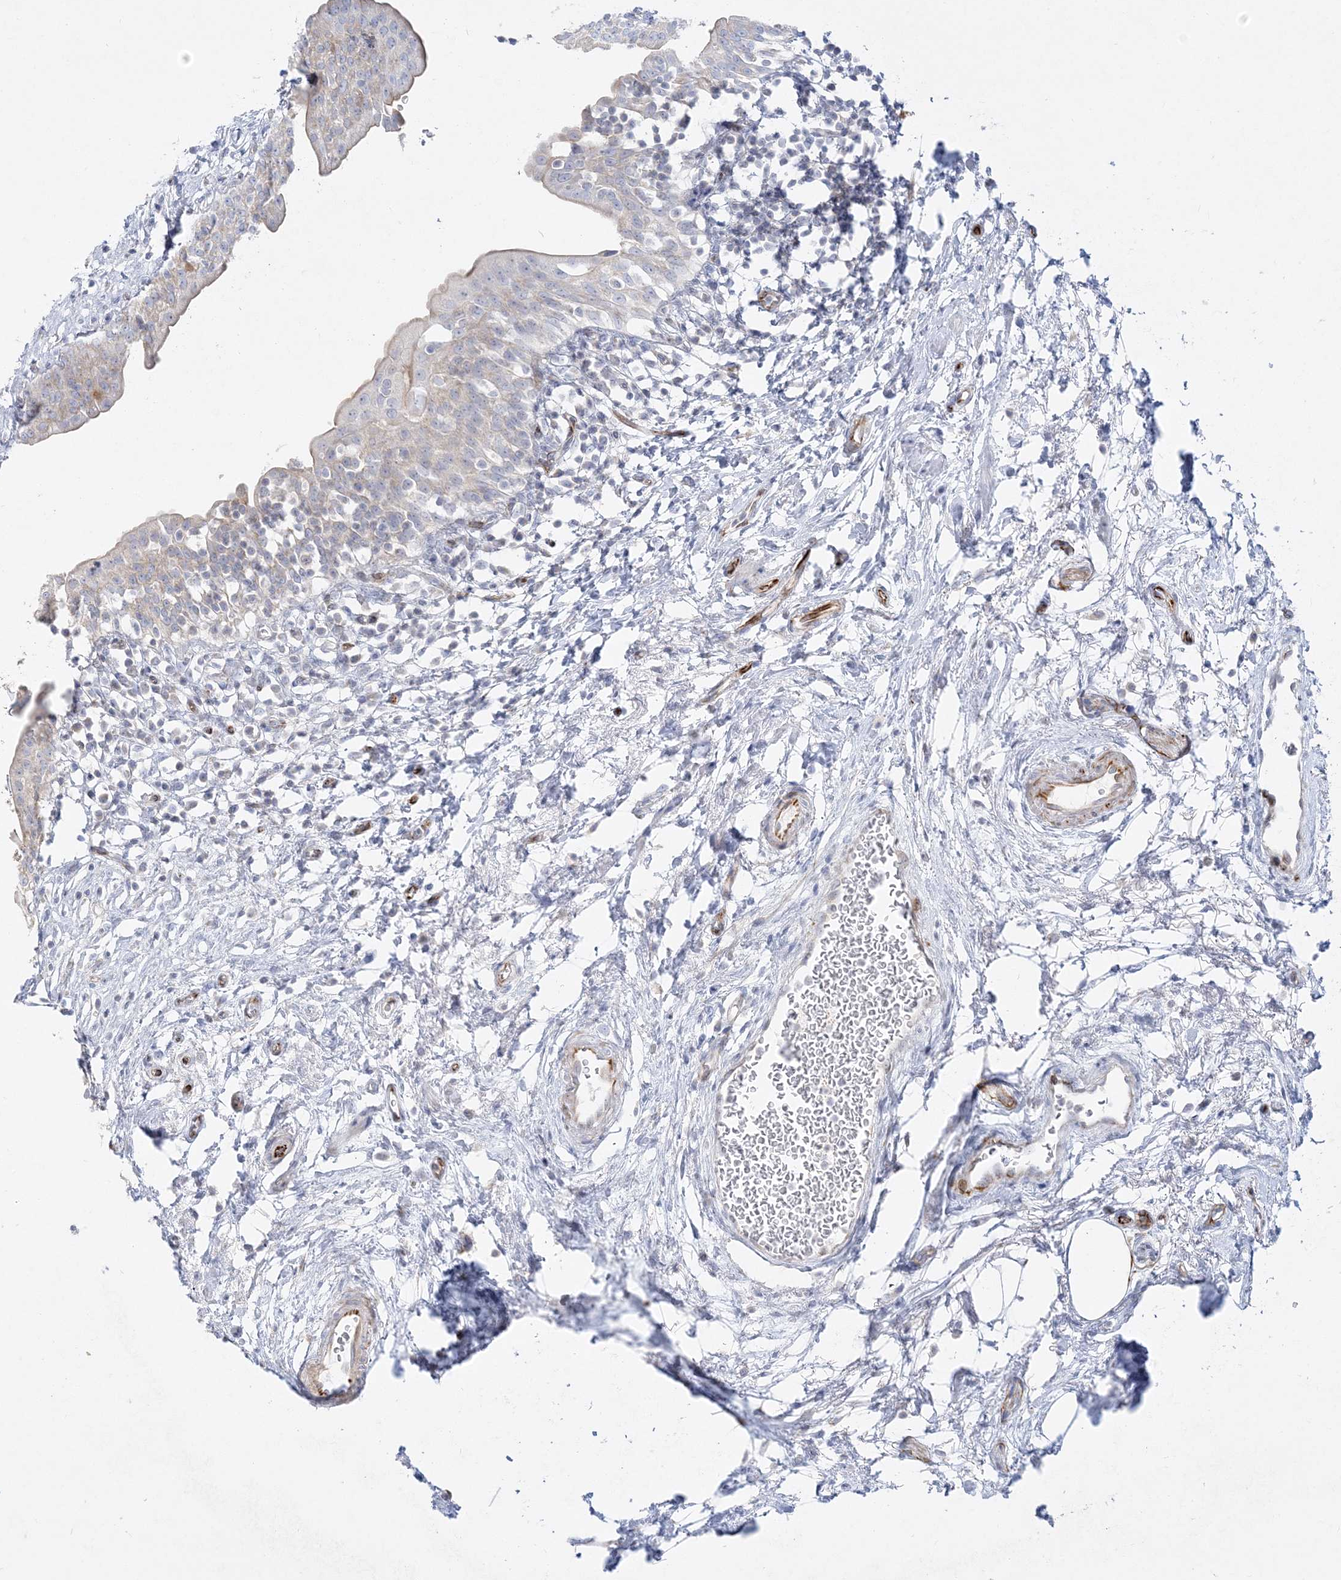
{"staining": {"intensity": "moderate", "quantity": "<25%", "location": "cytoplasmic/membranous"}, "tissue": "urinary bladder", "cell_type": "Urothelial cells", "image_type": "normal", "snomed": [{"axis": "morphology", "description": "Normal tissue, NOS"}, {"axis": "topography", "description": "Urinary bladder"}], "caption": "An immunohistochemistry (IHC) micrograph of normal tissue is shown. Protein staining in brown highlights moderate cytoplasmic/membranous positivity in urinary bladder within urothelial cells.", "gene": "GPAT2", "patient": {"sex": "male", "age": 83}}